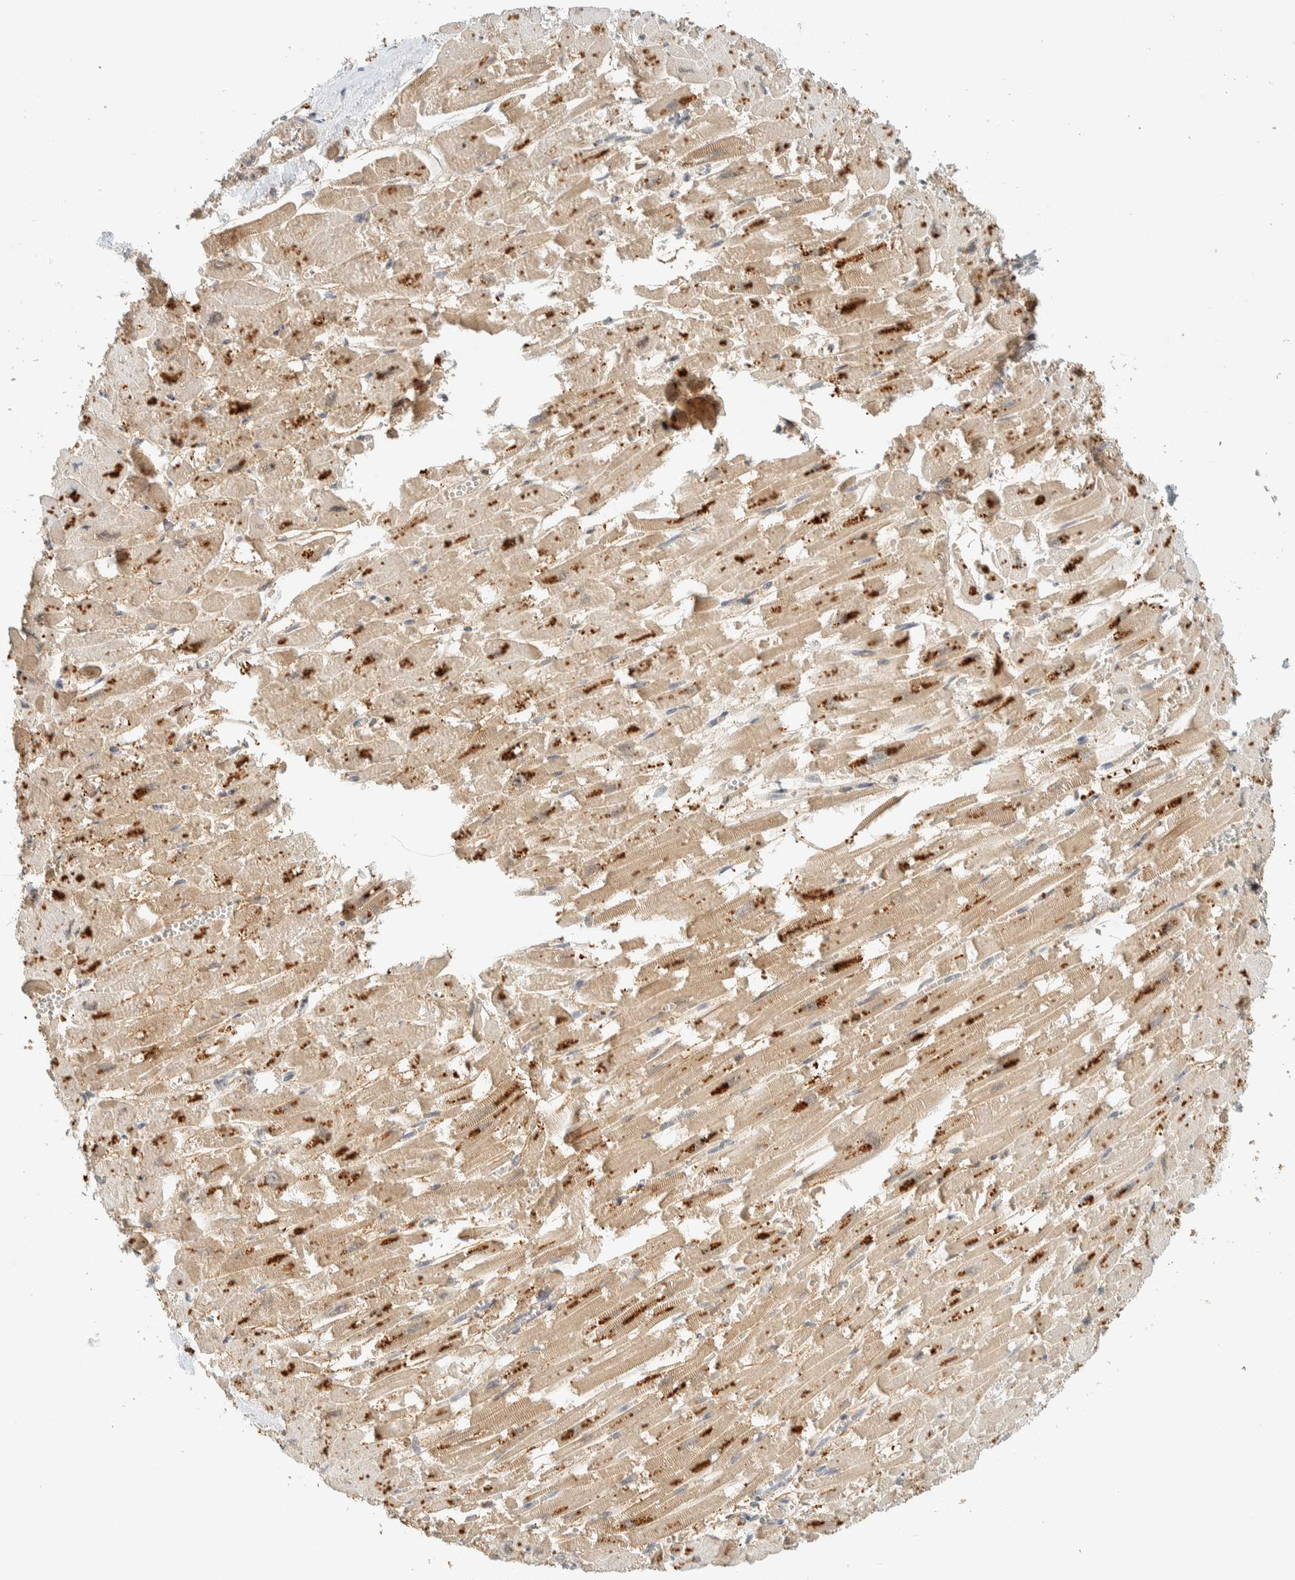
{"staining": {"intensity": "moderate", "quantity": ">75%", "location": "cytoplasmic/membranous"}, "tissue": "heart muscle", "cell_type": "Cardiomyocytes", "image_type": "normal", "snomed": [{"axis": "morphology", "description": "Normal tissue, NOS"}, {"axis": "topography", "description": "Heart"}], "caption": "IHC of unremarkable human heart muscle exhibits medium levels of moderate cytoplasmic/membranous expression in about >75% of cardiomyocytes.", "gene": "KIFAP3", "patient": {"sex": "male", "age": 54}}